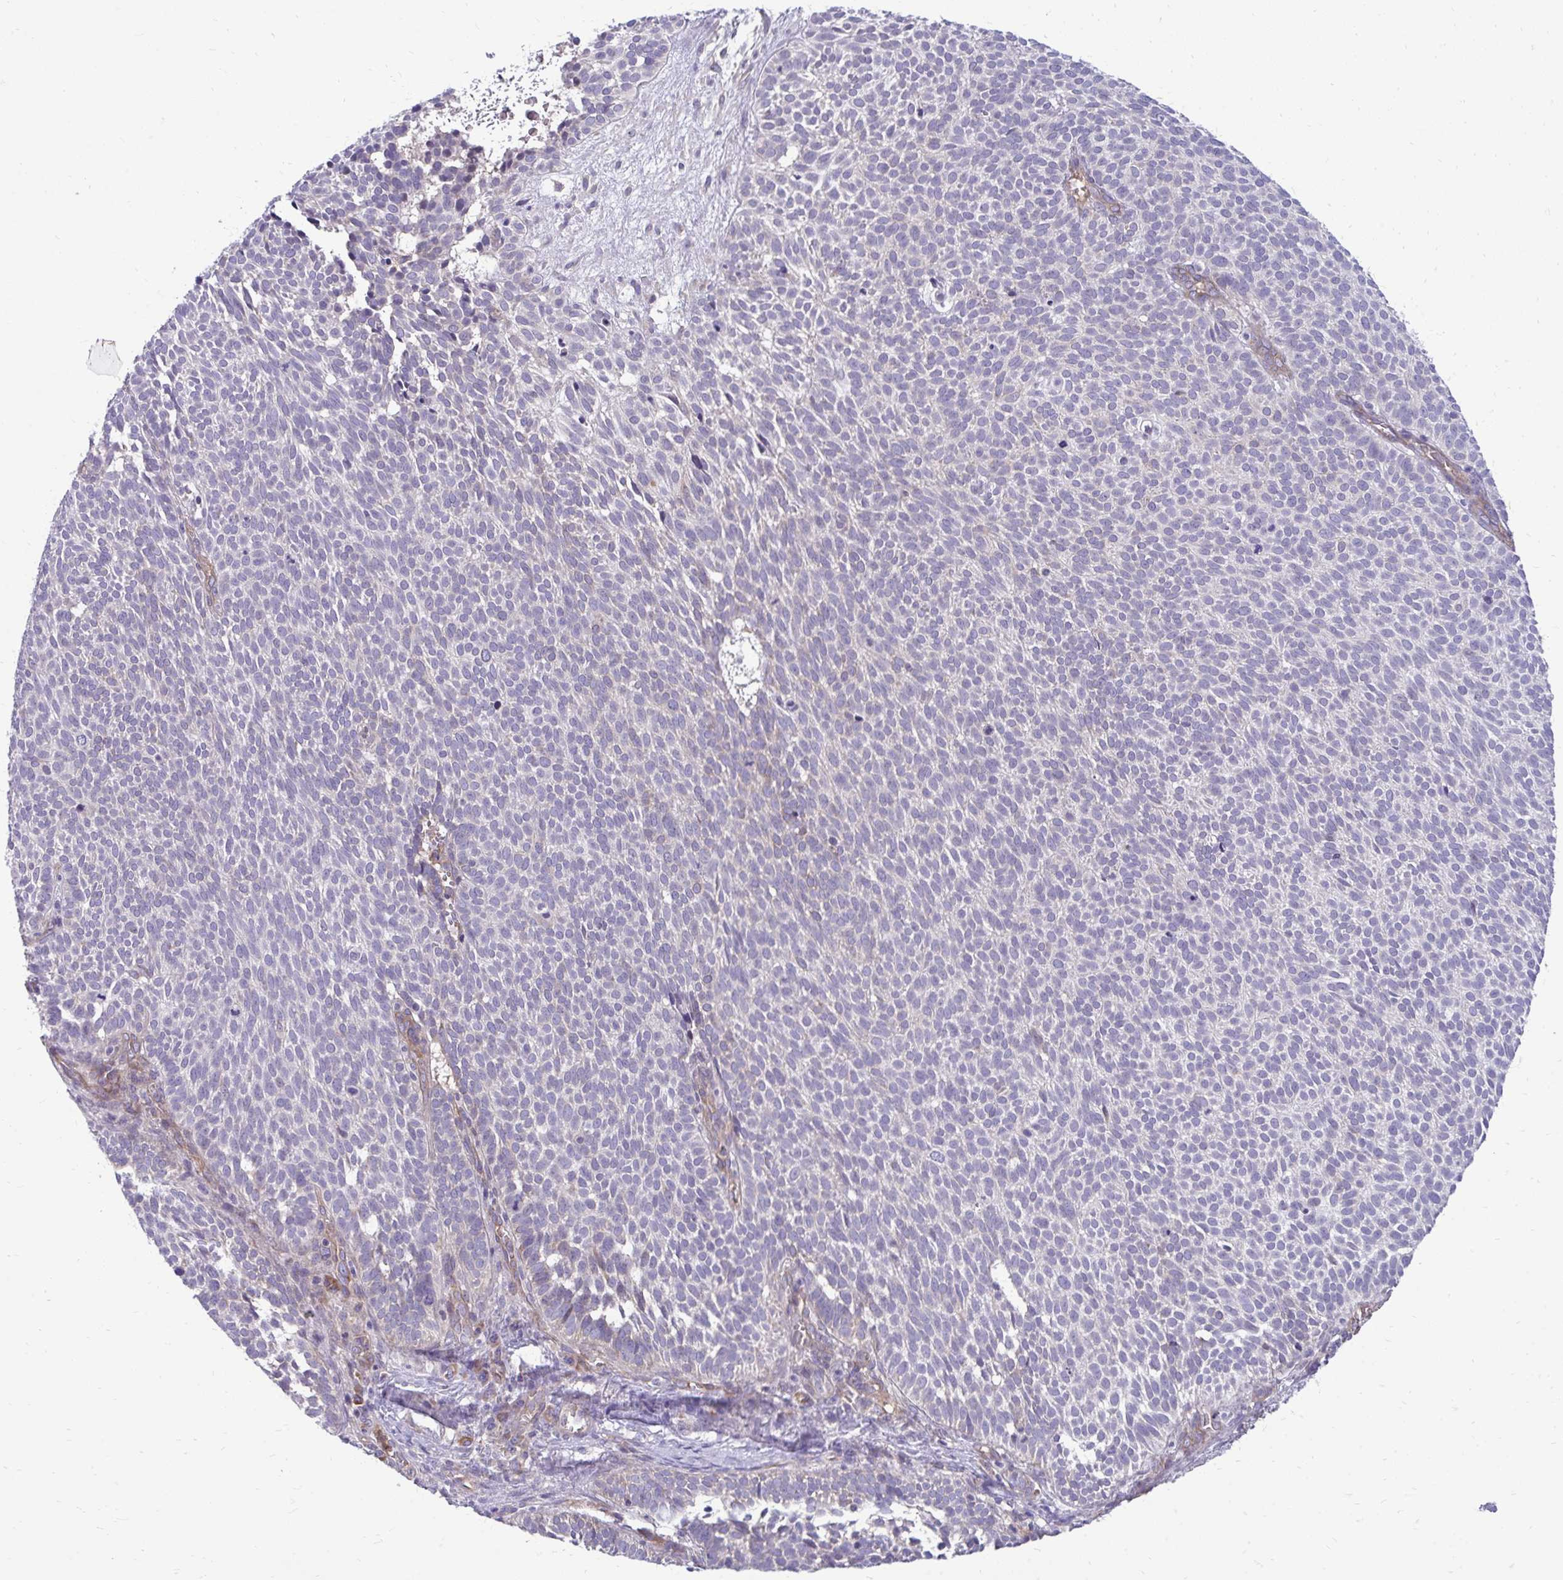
{"staining": {"intensity": "negative", "quantity": "none", "location": "none"}, "tissue": "skin cancer", "cell_type": "Tumor cells", "image_type": "cancer", "snomed": [{"axis": "morphology", "description": "Basal cell carcinoma"}, {"axis": "topography", "description": "Skin"}], "caption": "Human skin cancer (basal cell carcinoma) stained for a protein using immunohistochemistry exhibits no positivity in tumor cells.", "gene": "ASAP1", "patient": {"sex": "male", "age": 63}}